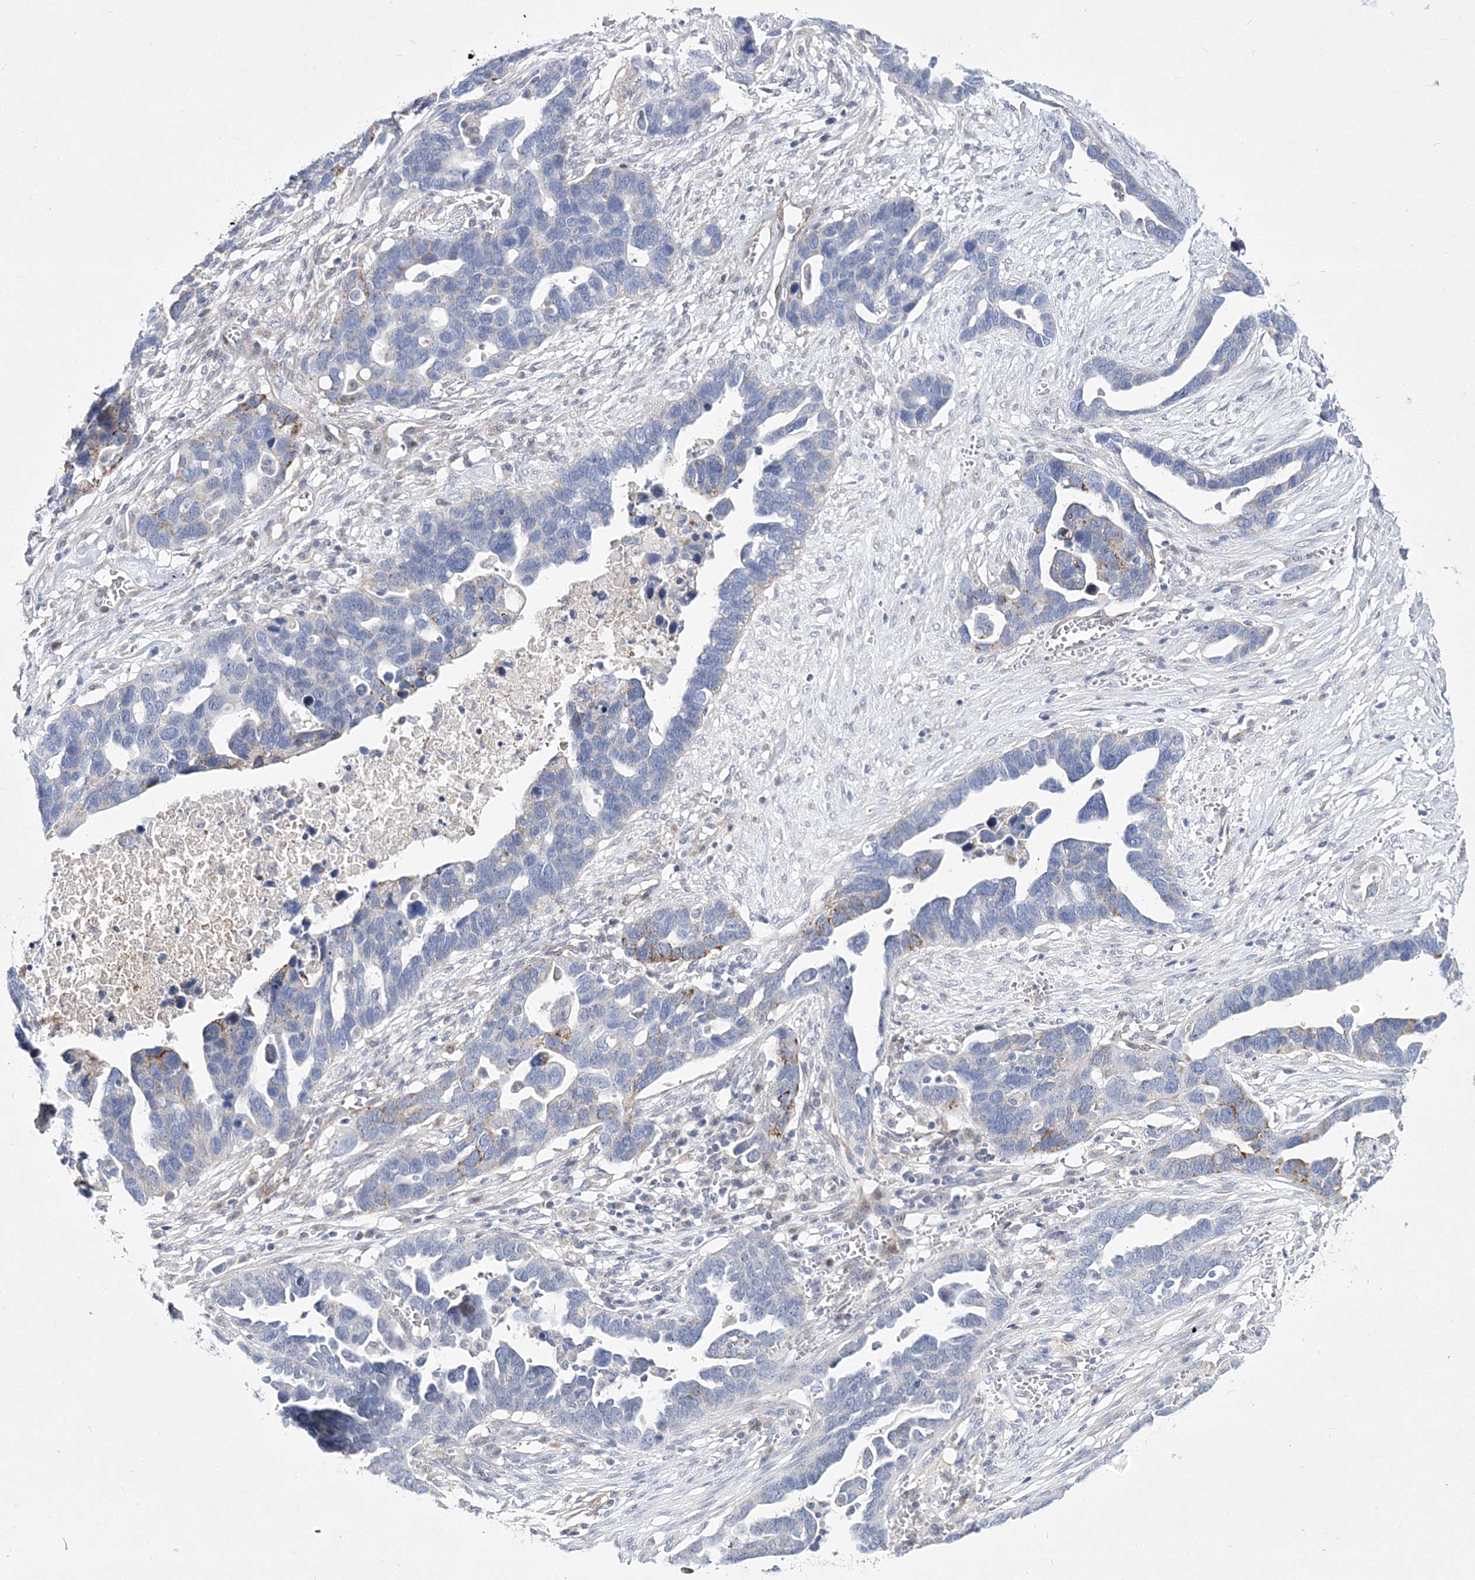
{"staining": {"intensity": "negative", "quantity": "none", "location": "none"}, "tissue": "ovarian cancer", "cell_type": "Tumor cells", "image_type": "cancer", "snomed": [{"axis": "morphology", "description": "Cystadenocarcinoma, serous, NOS"}, {"axis": "topography", "description": "Ovary"}], "caption": "DAB immunohistochemical staining of human serous cystadenocarcinoma (ovarian) shows no significant positivity in tumor cells.", "gene": "ANO1", "patient": {"sex": "female", "age": 54}}